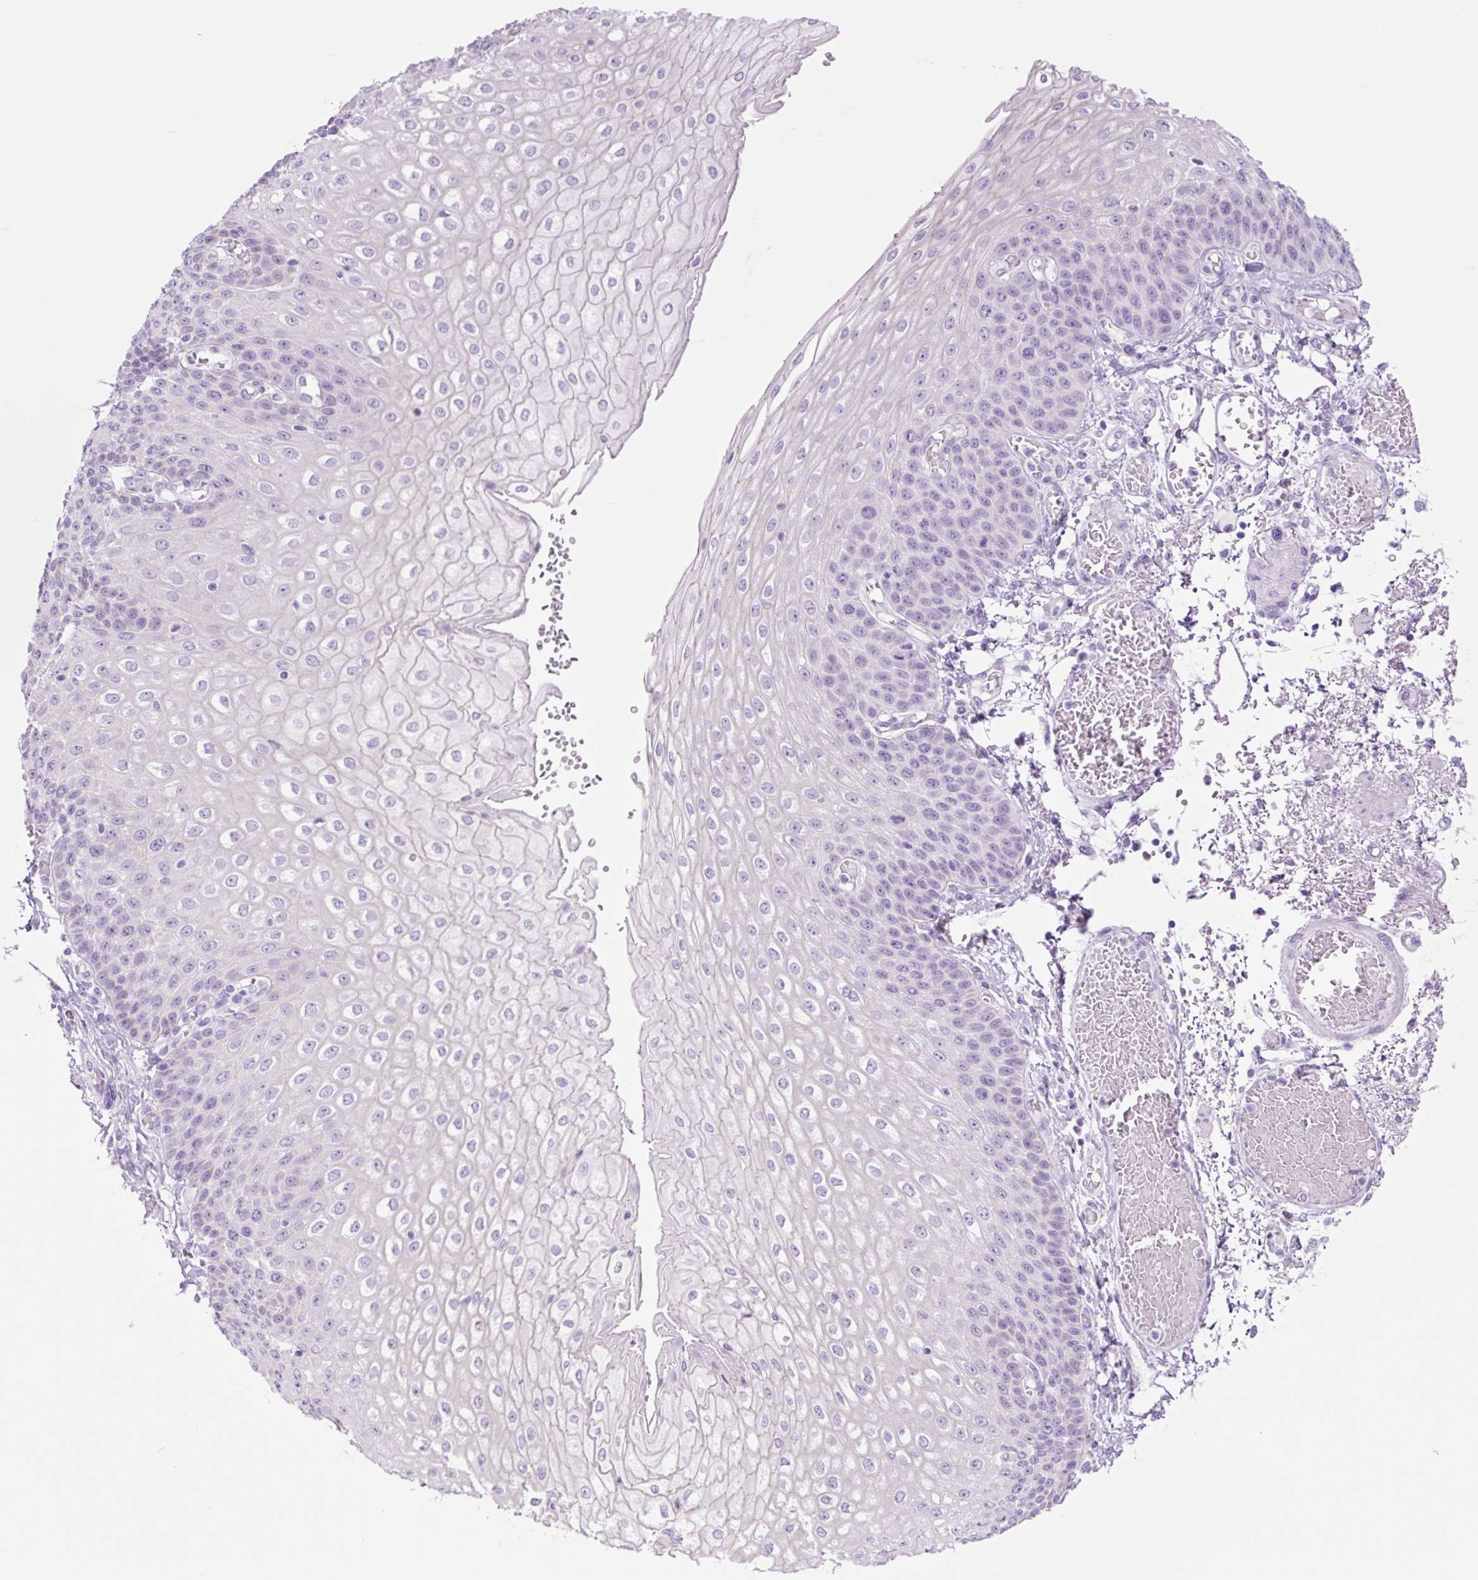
{"staining": {"intensity": "negative", "quantity": "none", "location": "none"}, "tissue": "esophagus", "cell_type": "Squamous epithelial cells", "image_type": "normal", "snomed": [{"axis": "morphology", "description": "Normal tissue, NOS"}, {"axis": "morphology", "description": "Adenocarcinoma, NOS"}, {"axis": "topography", "description": "Esophagus"}], "caption": "High magnification brightfield microscopy of normal esophagus stained with DAB (brown) and counterstained with hematoxylin (blue): squamous epithelial cells show no significant staining.", "gene": "TFF2", "patient": {"sex": "male", "age": 81}}